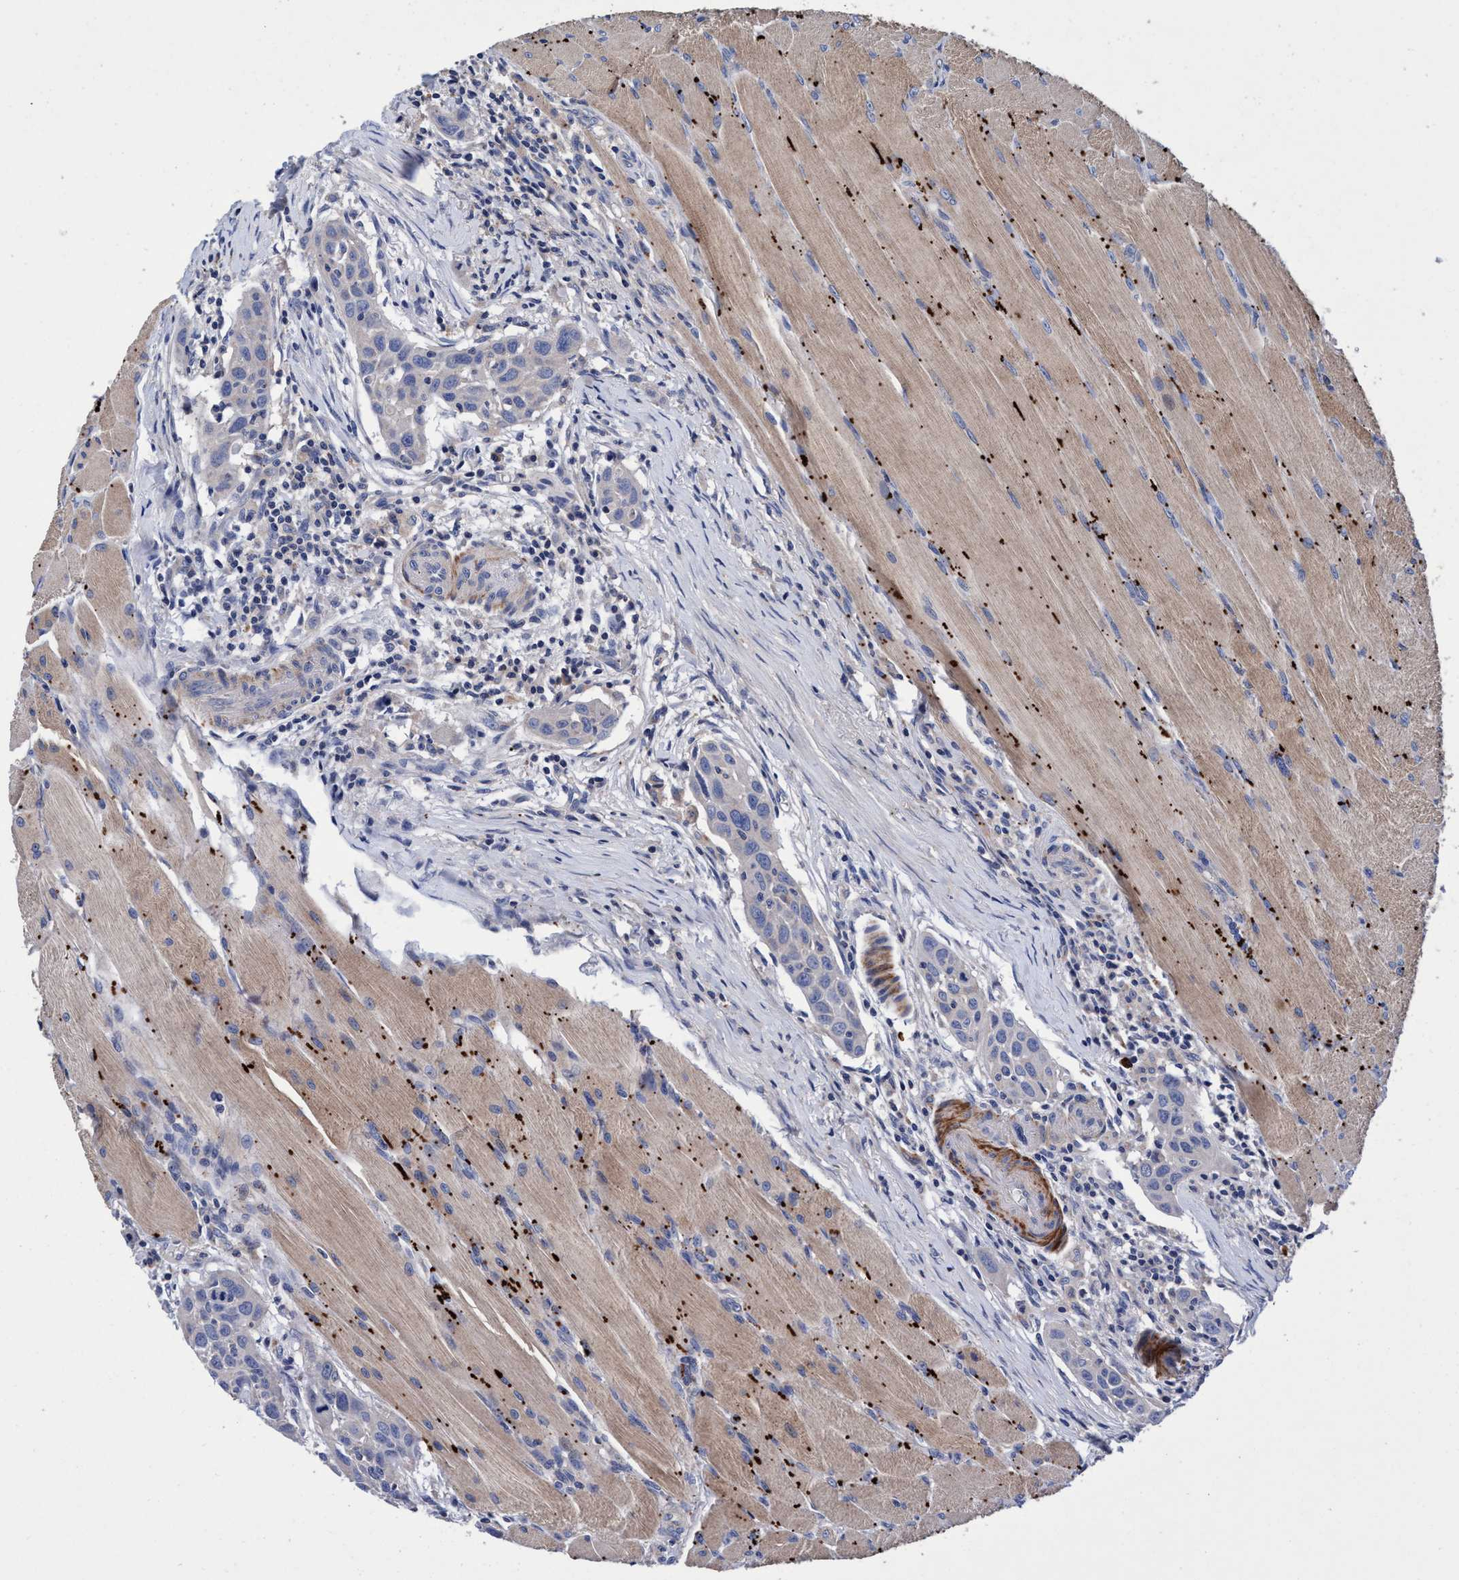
{"staining": {"intensity": "negative", "quantity": "none", "location": "none"}, "tissue": "head and neck cancer", "cell_type": "Tumor cells", "image_type": "cancer", "snomed": [{"axis": "morphology", "description": "Squamous cell carcinoma, NOS"}, {"axis": "topography", "description": "Oral tissue"}, {"axis": "topography", "description": "Head-Neck"}], "caption": "Immunohistochemistry histopathology image of neoplastic tissue: head and neck cancer (squamous cell carcinoma) stained with DAB exhibits no significant protein staining in tumor cells.", "gene": "RNF208", "patient": {"sex": "female", "age": 50}}